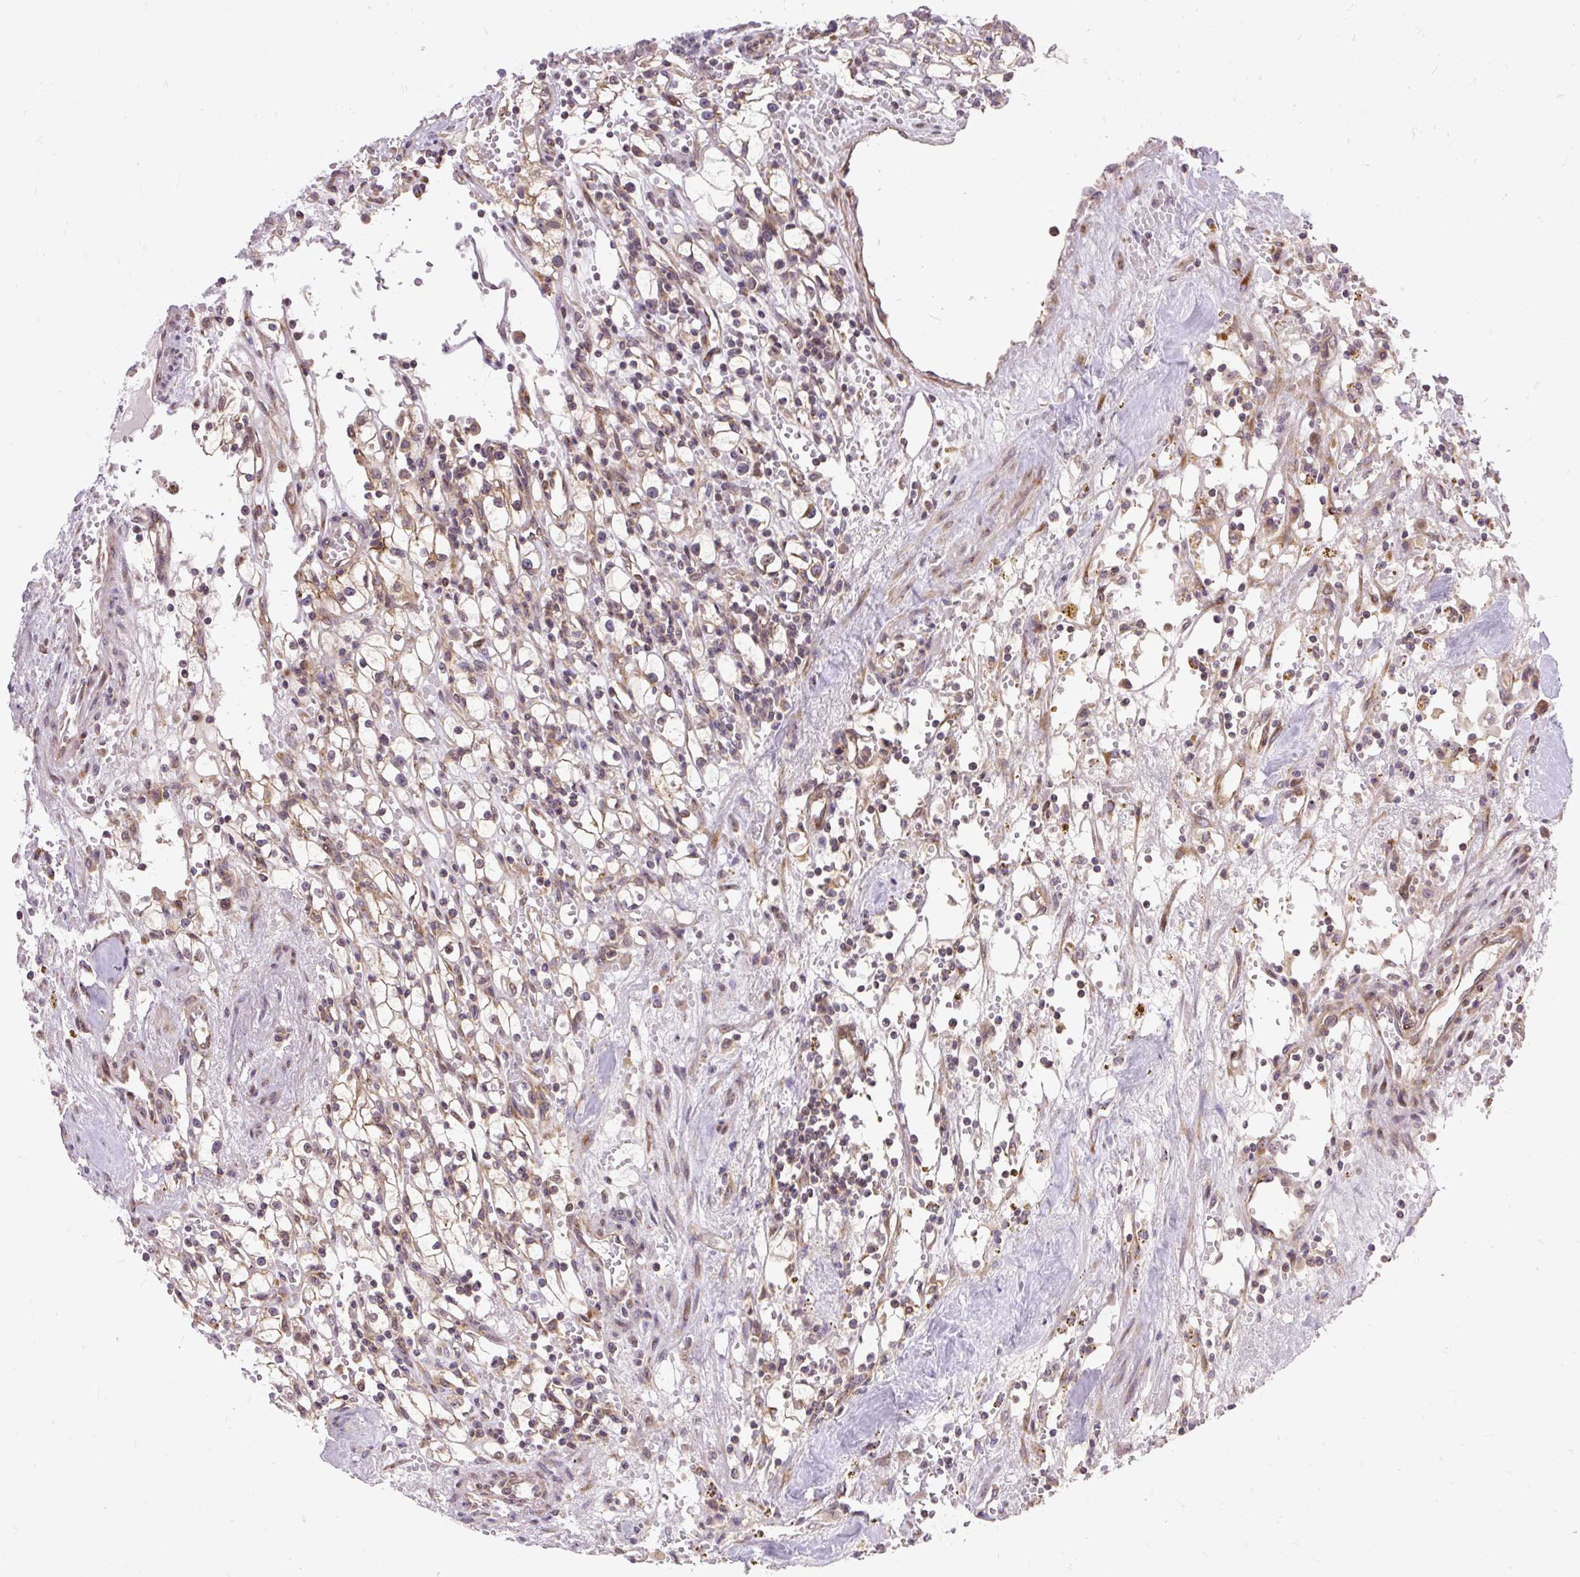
{"staining": {"intensity": "negative", "quantity": "none", "location": "none"}, "tissue": "renal cancer", "cell_type": "Tumor cells", "image_type": "cancer", "snomed": [{"axis": "morphology", "description": "Adenocarcinoma, NOS"}, {"axis": "topography", "description": "Kidney"}], "caption": "DAB immunohistochemical staining of human adenocarcinoma (renal) shows no significant positivity in tumor cells.", "gene": "TRIM17", "patient": {"sex": "male", "age": 56}}